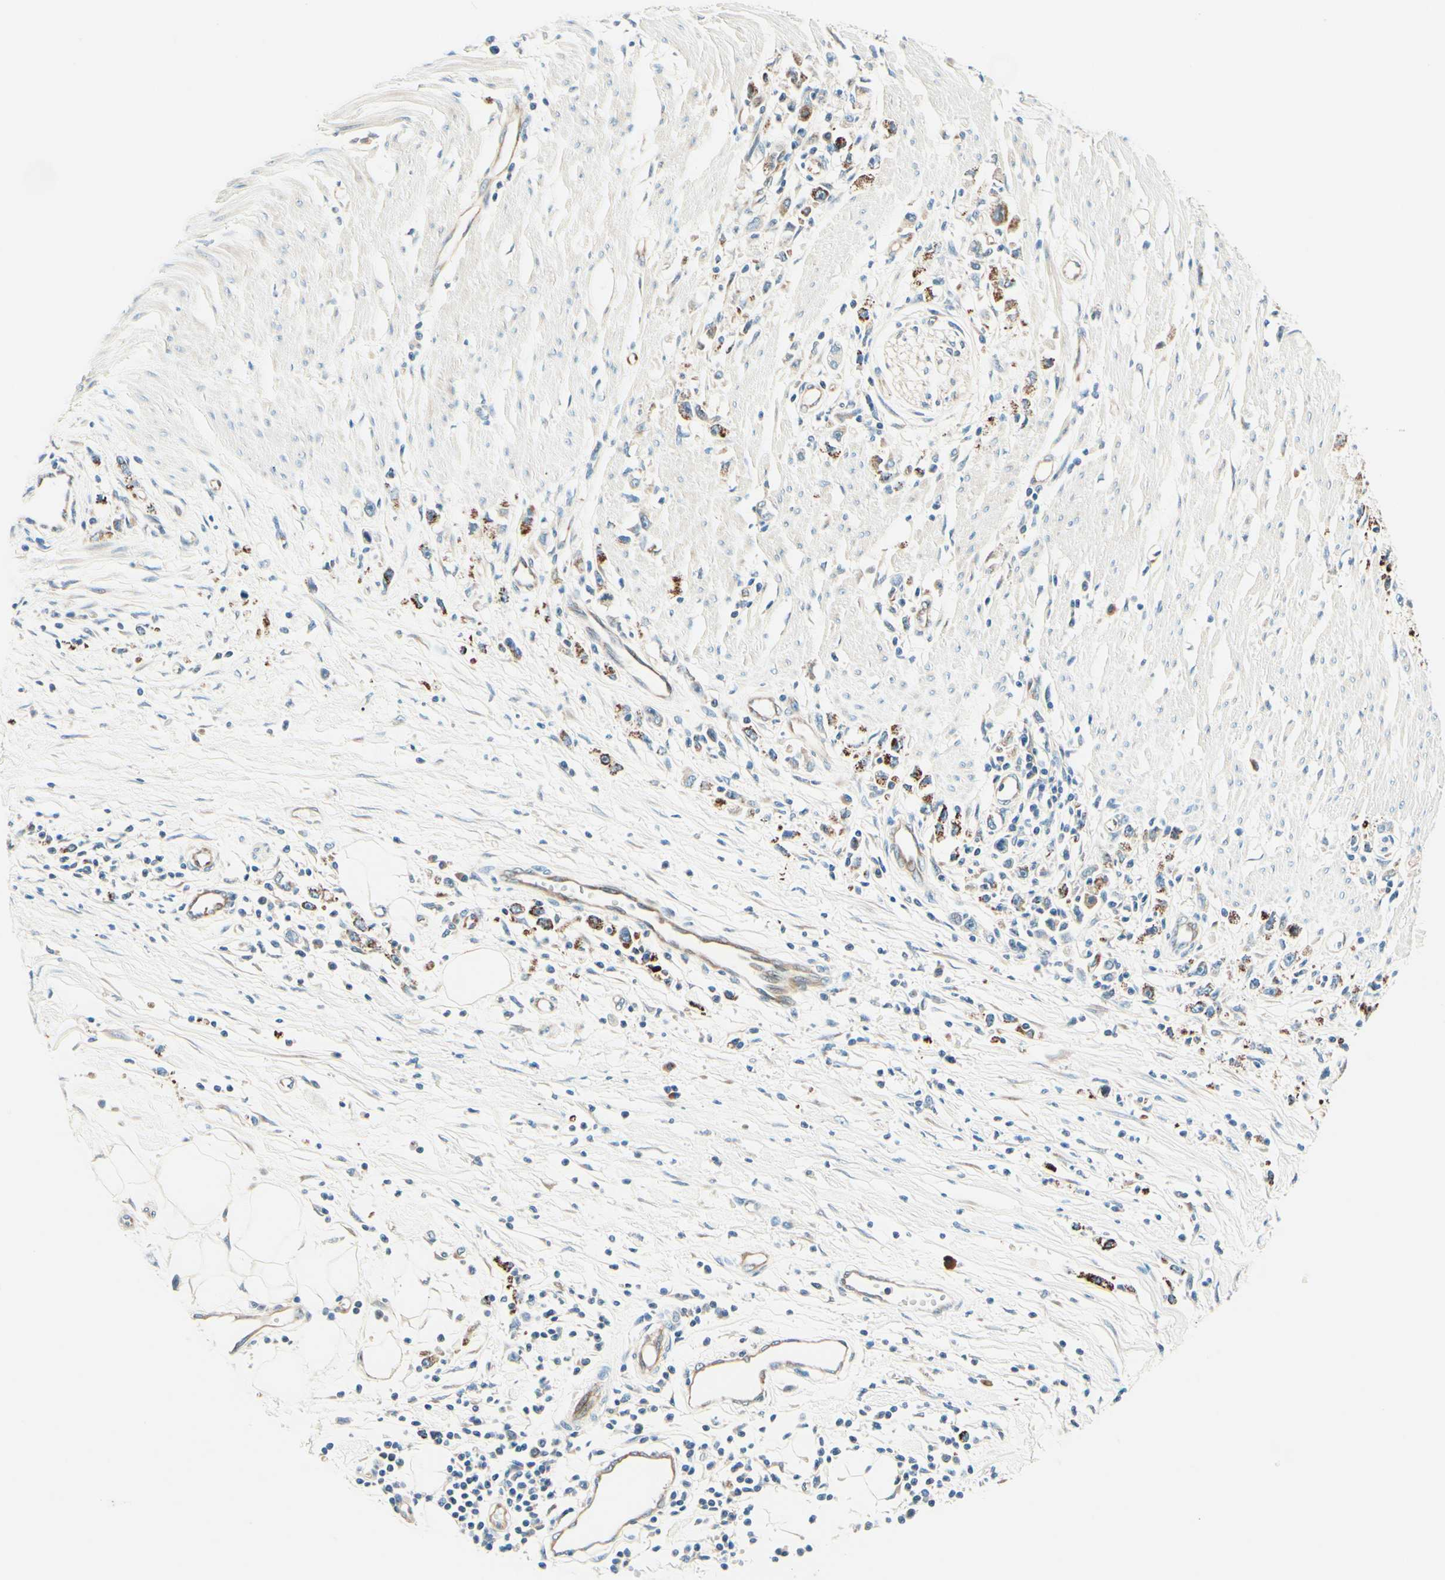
{"staining": {"intensity": "moderate", "quantity": ">75%", "location": "cytoplasmic/membranous"}, "tissue": "stomach cancer", "cell_type": "Tumor cells", "image_type": "cancer", "snomed": [{"axis": "morphology", "description": "Adenocarcinoma, NOS"}, {"axis": "topography", "description": "Stomach"}], "caption": "Protein analysis of stomach cancer tissue displays moderate cytoplasmic/membranous expression in about >75% of tumor cells.", "gene": "TAOK2", "patient": {"sex": "female", "age": 59}}